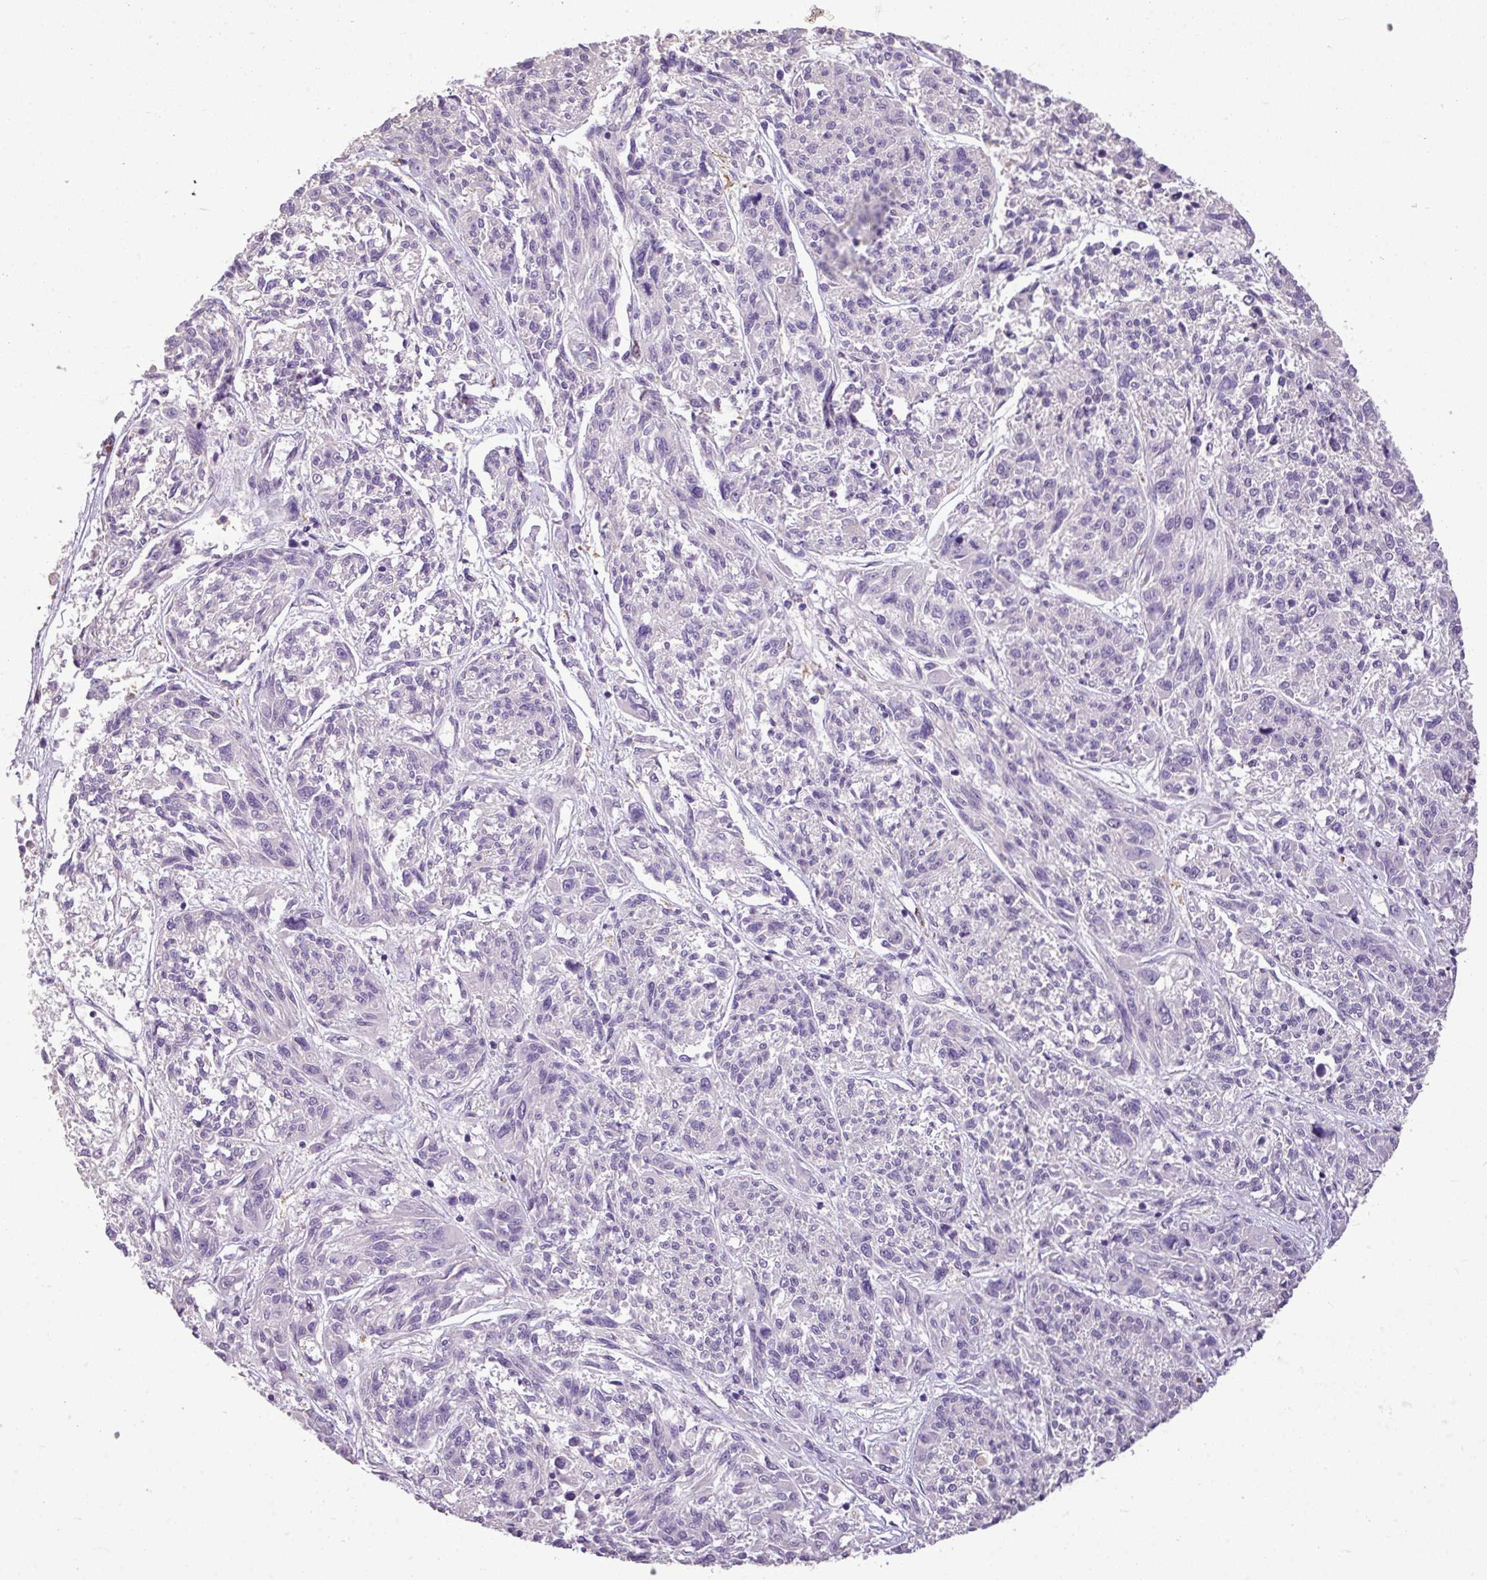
{"staining": {"intensity": "negative", "quantity": "none", "location": "none"}, "tissue": "melanoma", "cell_type": "Tumor cells", "image_type": "cancer", "snomed": [{"axis": "morphology", "description": "Malignant melanoma, NOS"}, {"axis": "topography", "description": "Skin"}], "caption": "A high-resolution histopathology image shows IHC staining of malignant melanoma, which reveals no significant positivity in tumor cells. Nuclei are stained in blue.", "gene": "ALDH2", "patient": {"sex": "male", "age": 53}}